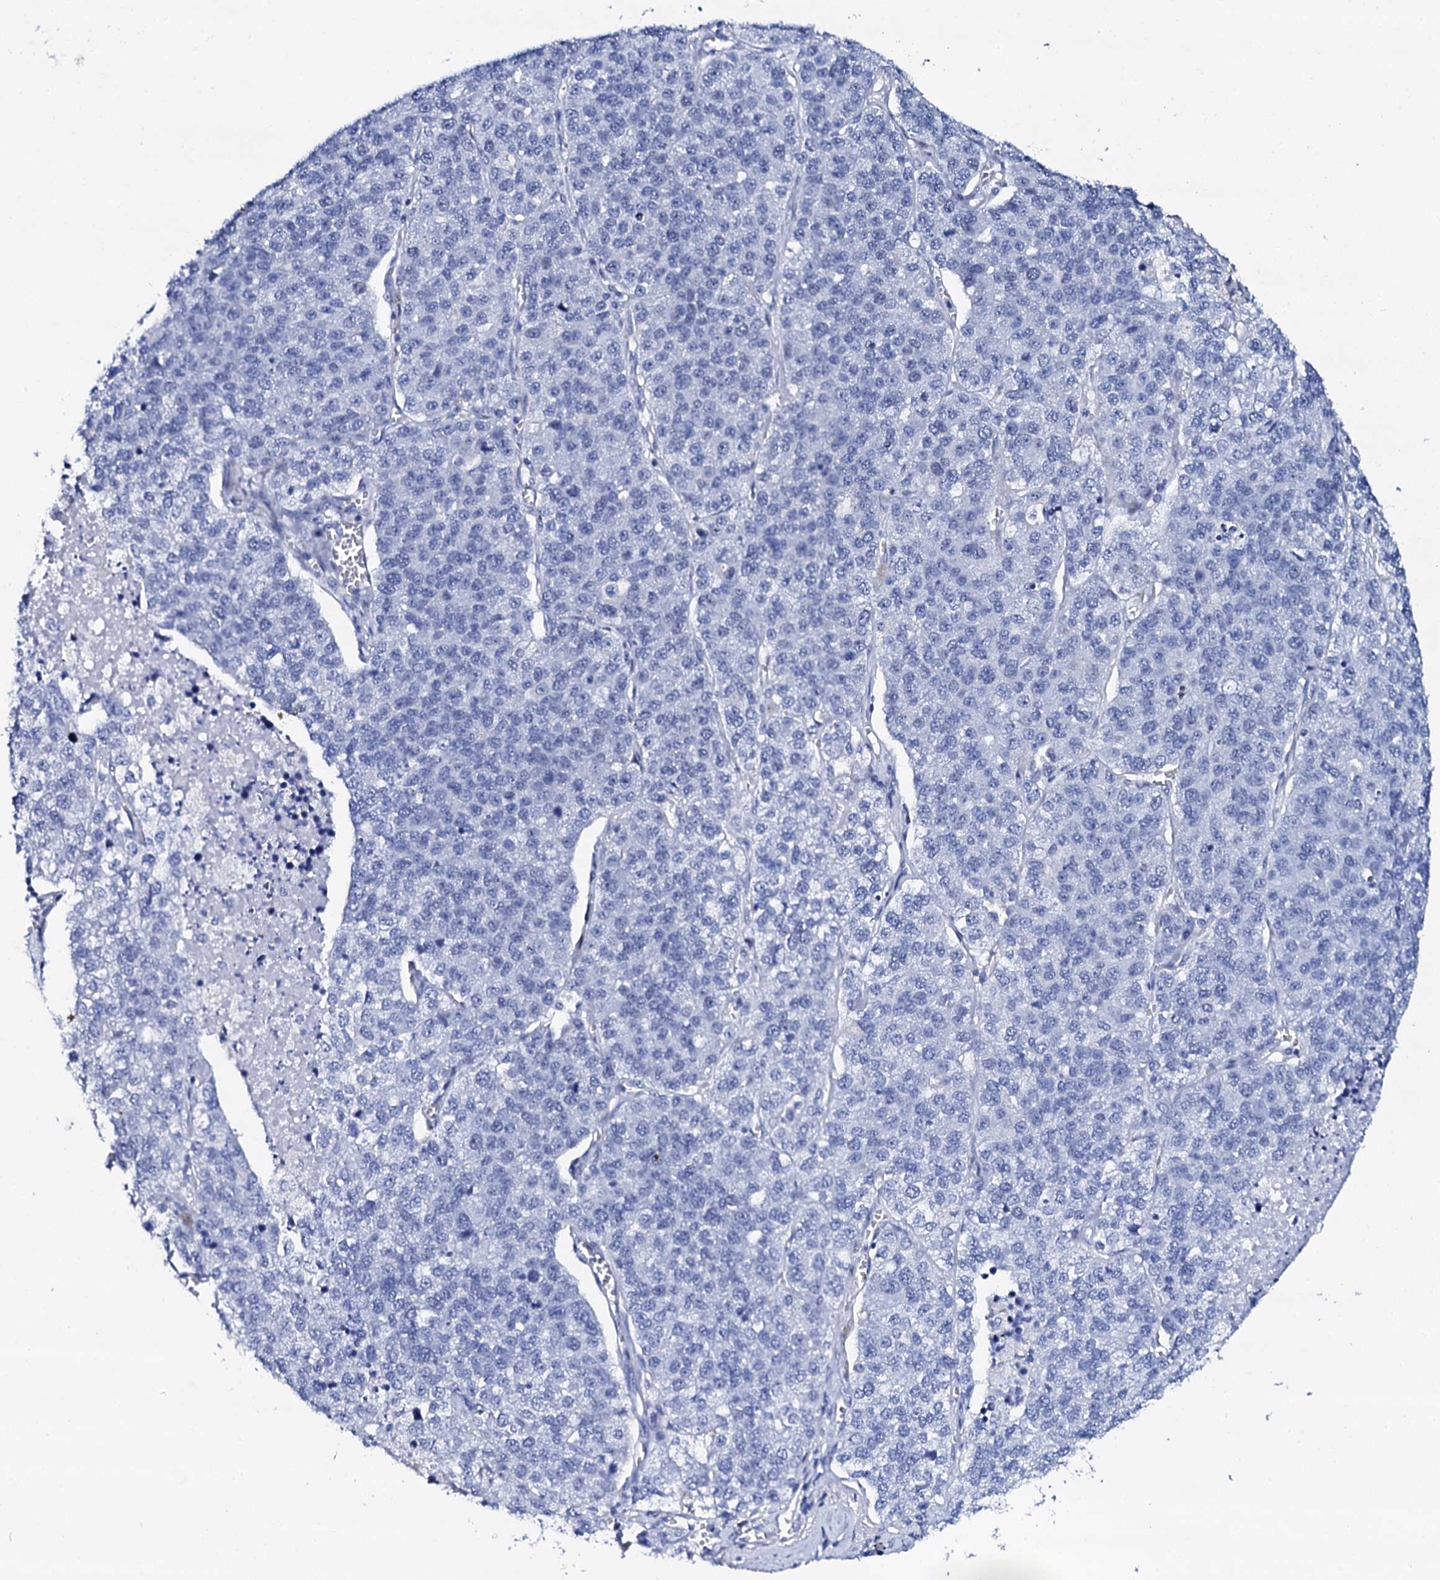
{"staining": {"intensity": "negative", "quantity": "none", "location": "none"}, "tissue": "lung cancer", "cell_type": "Tumor cells", "image_type": "cancer", "snomed": [{"axis": "morphology", "description": "Adenocarcinoma, NOS"}, {"axis": "topography", "description": "Lung"}], "caption": "The image demonstrates no staining of tumor cells in lung cancer.", "gene": "NUDT13", "patient": {"sex": "male", "age": 49}}